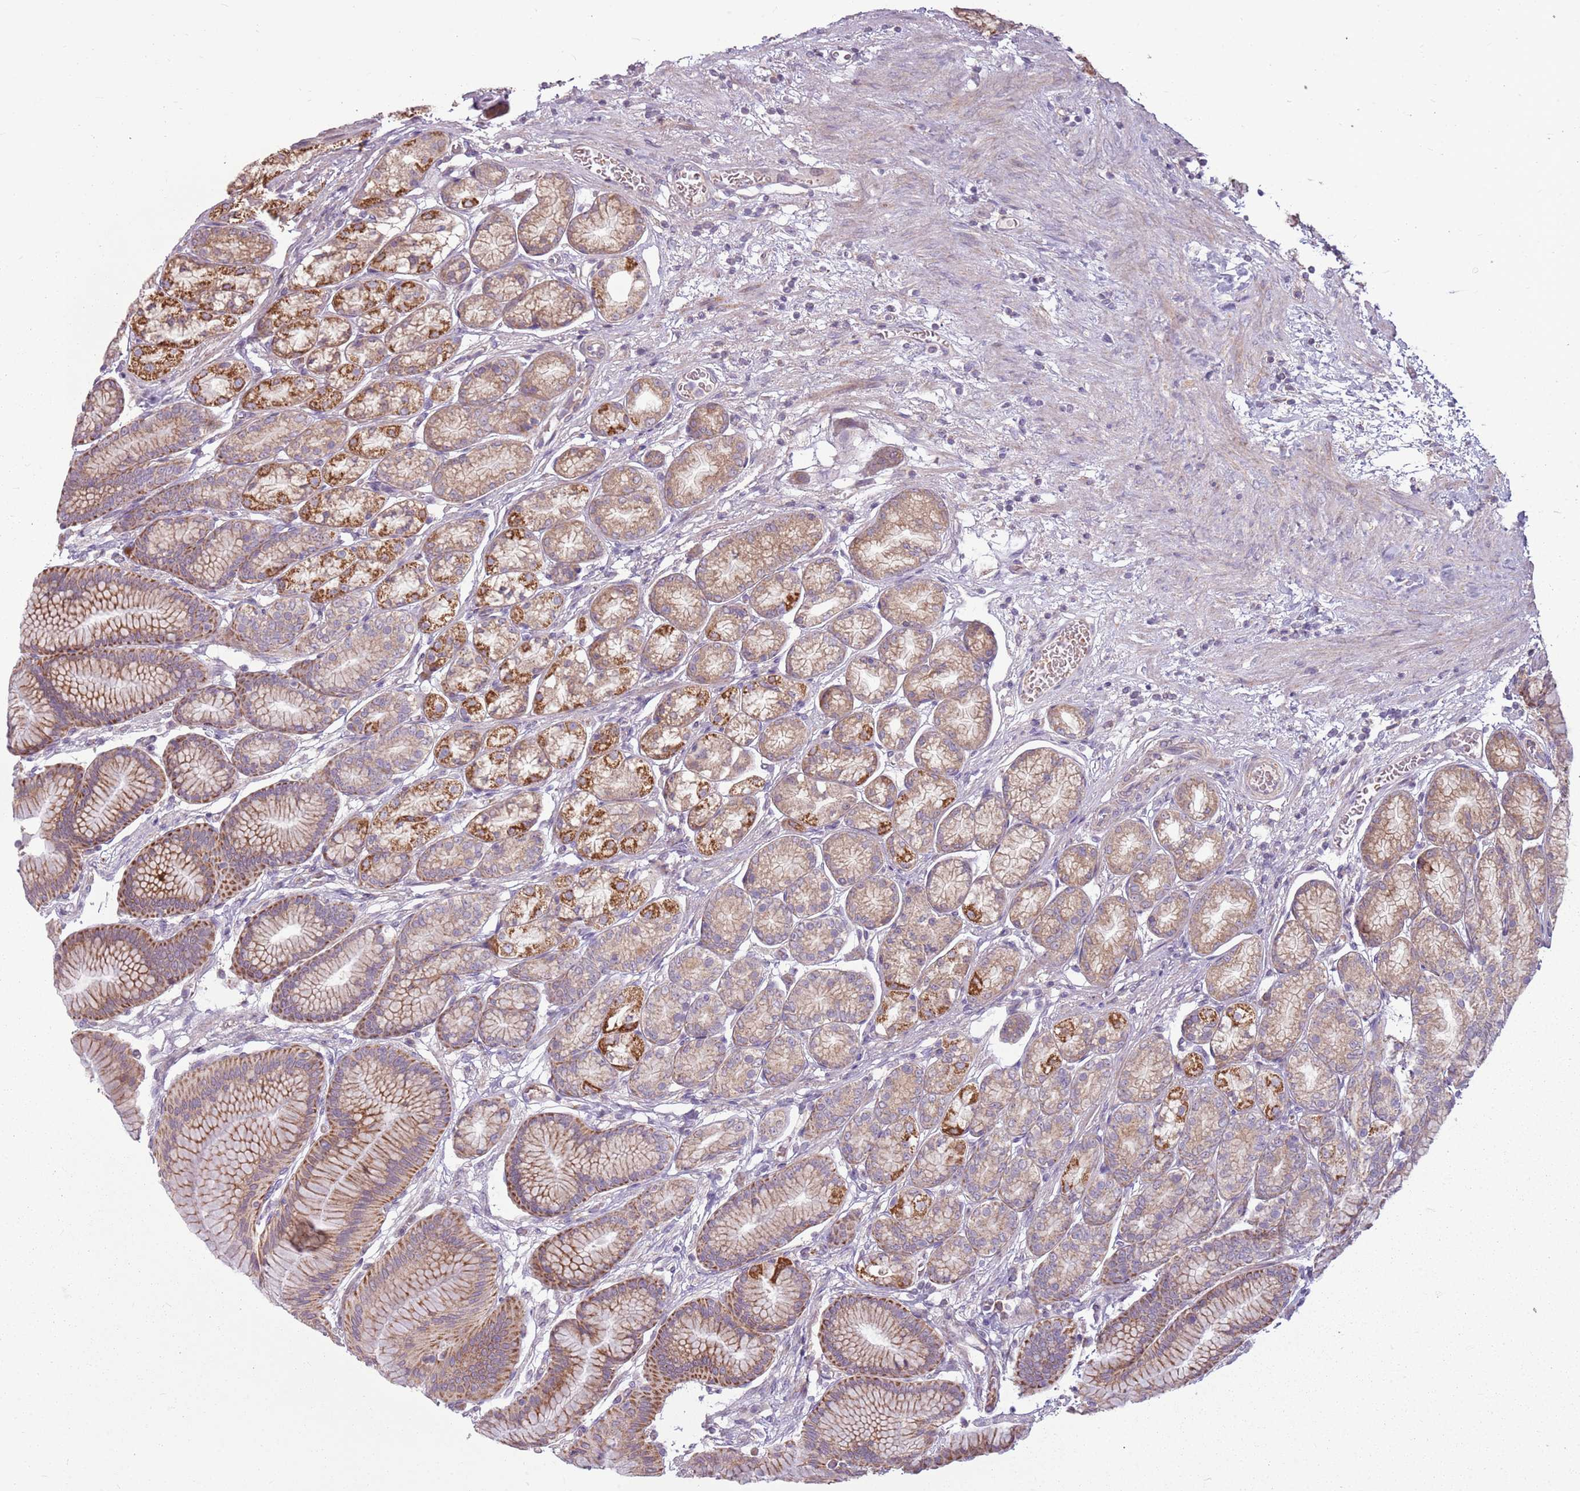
{"staining": {"intensity": "moderate", "quantity": ">75%", "location": "cytoplasmic/membranous"}, "tissue": "stomach", "cell_type": "Glandular cells", "image_type": "normal", "snomed": [{"axis": "morphology", "description": "Normal tissue, NOS"}, {"axis": "morphology", "description": "Adenocarcinoma, NOS"}, {"axis": "morphology", "description": "Adenocarcinoma, High grade"}, {"axis": "topography", "description": "Stomach, upper"}, {"axis": "topography", "description": "Stomach"}], "caption": "Glandular cells reveal medium levels of moderate cytoplasmic/membranous staining in approximately >75% of cells in benign stomach.", "gene": "ZNF530", "patient": {"sex": "female", "age": 65}}